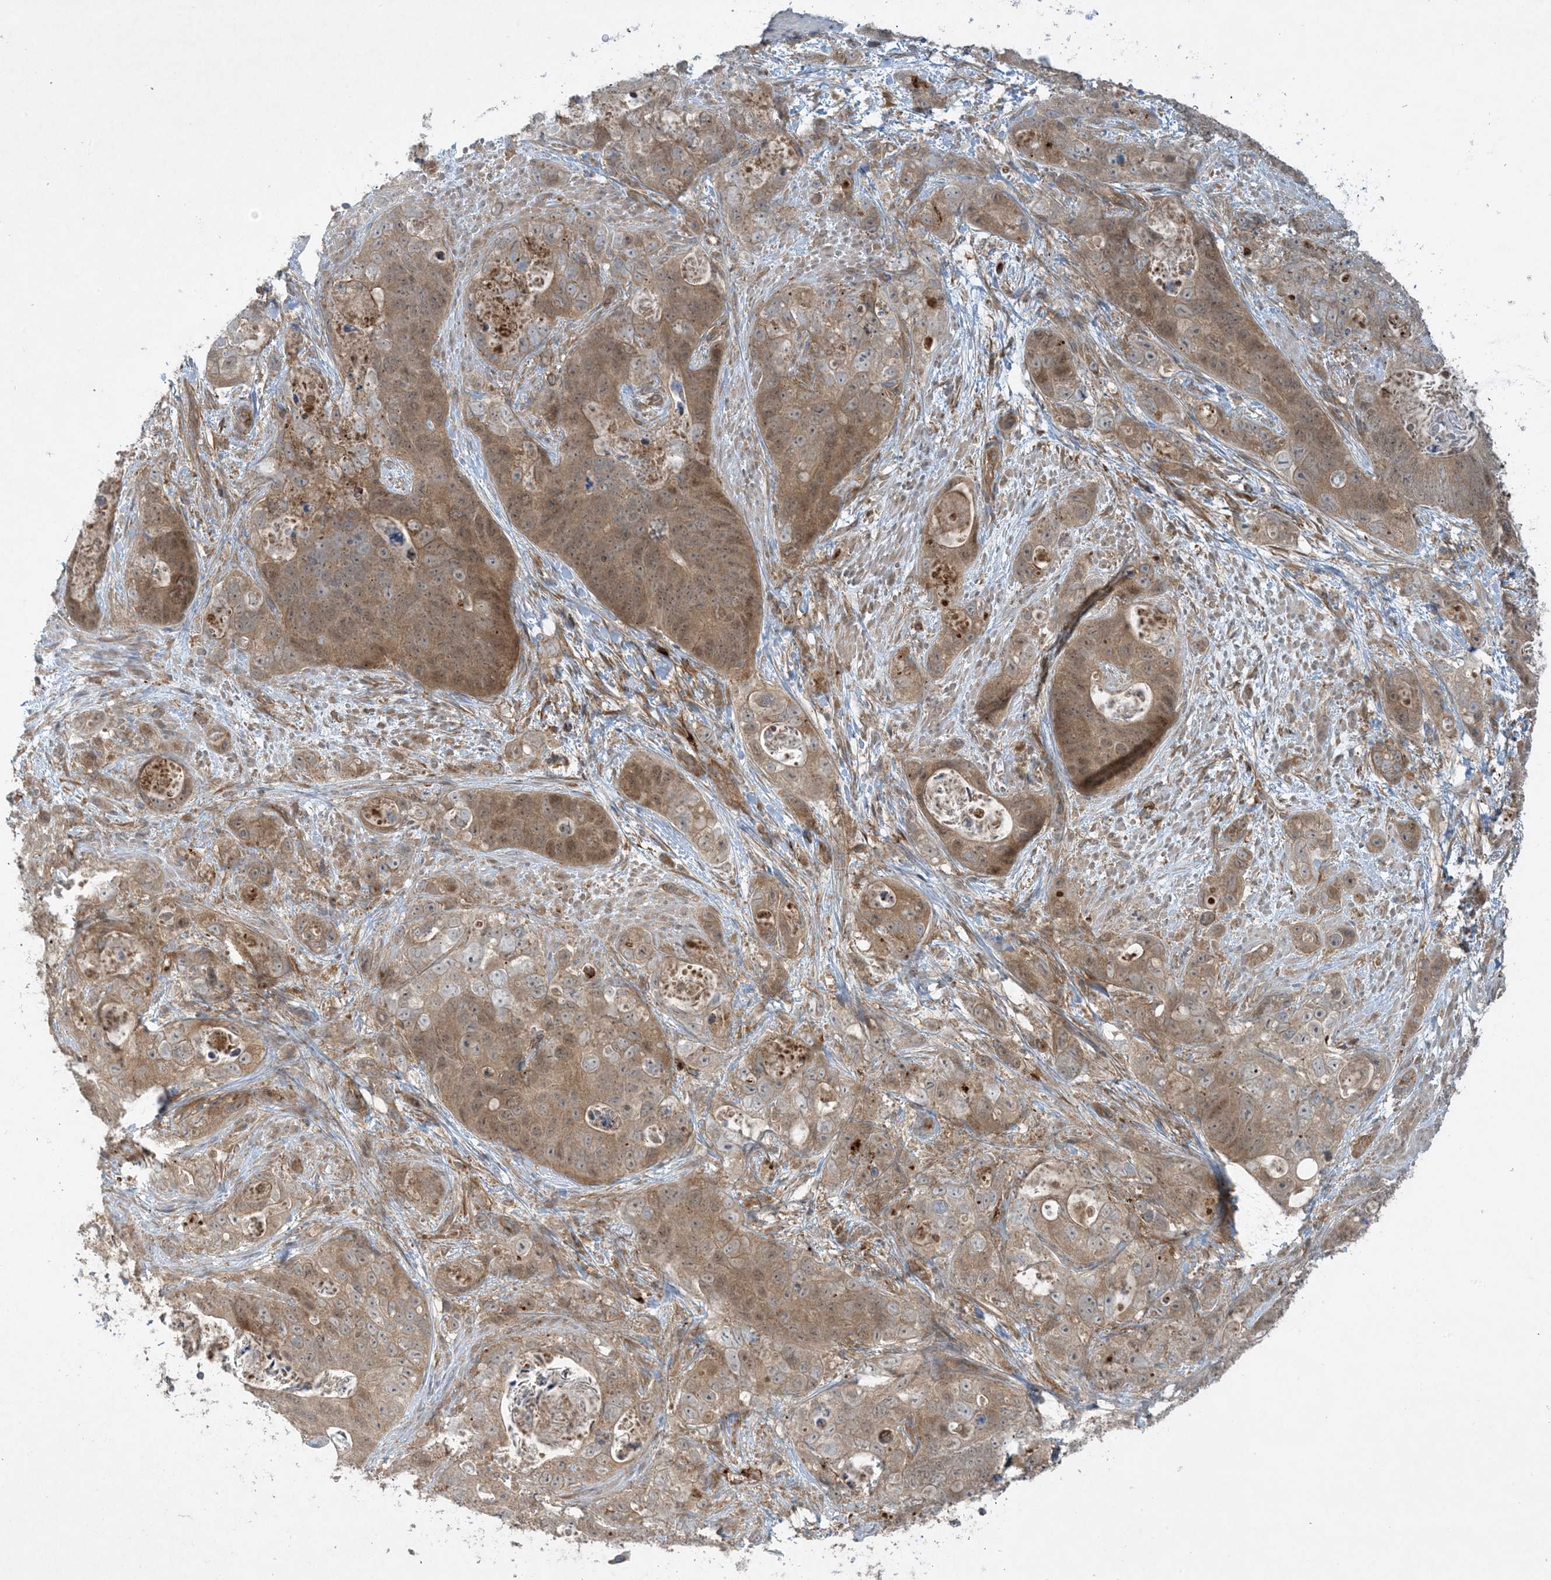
{"staining": {"intensity": "moderate", "quantity": ">75%", "location": "cytoplasmic/membranous,nuclear"}, "tissue": "stomach cancer", "cell_type": "Tumor cells", "image_type": "cancer", "snomed": [{"axis": "morphology", "description": "Adenocarcinoma, NOS"}, {"axis": "topography", "description": "Stomach"}], "caption": "This image exhibits stomach cancer stained with immunohistochemistry to label a protein in brown. The cytoplasmic/membranous and nuclear of tumor cells show moderate positivity for the protein. Nuclei are counter-stained blue.", "gene": "STAM2", "patient": {"sex": "female", "age": 89}}